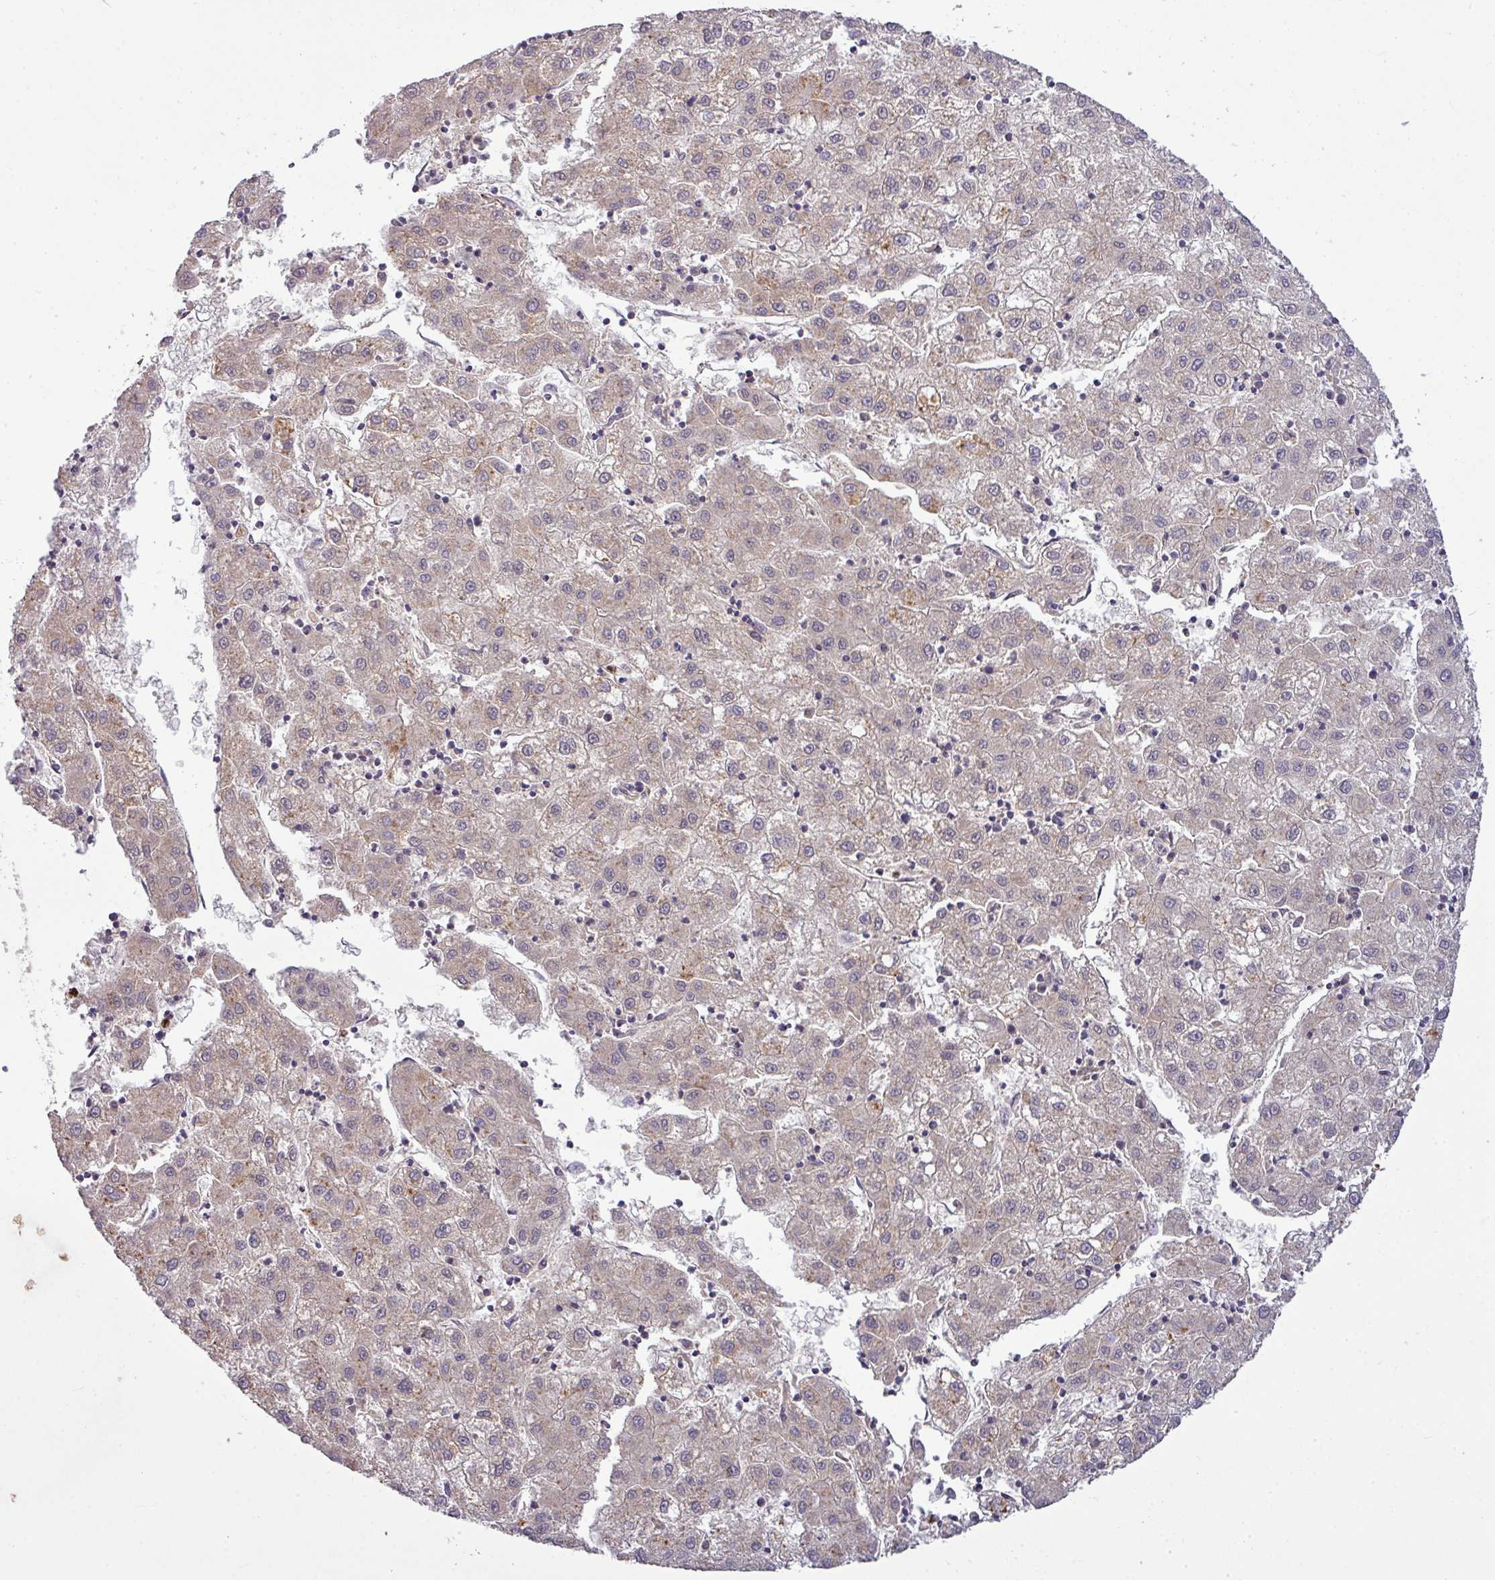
{"staining": {"intensity": "weak", "quantity": "<25%", "location": "cytoplasmic/membranous"}, "tissue": "liver cancer", "cell_type": "Tumor cells", "image_type": "cancer", "snomed": [{"axis": "morphology", "description": "Carcinoma, Hepatocellular, NOS"}, {"axis": "topography", "description": "Liver"}], "caption": "The photomicrograph displays no significant staining in tumor cells of liver hepatocellular carcinoma.", "gene": "PAPLN", "patient": {"sex": "male", "age": 72}}